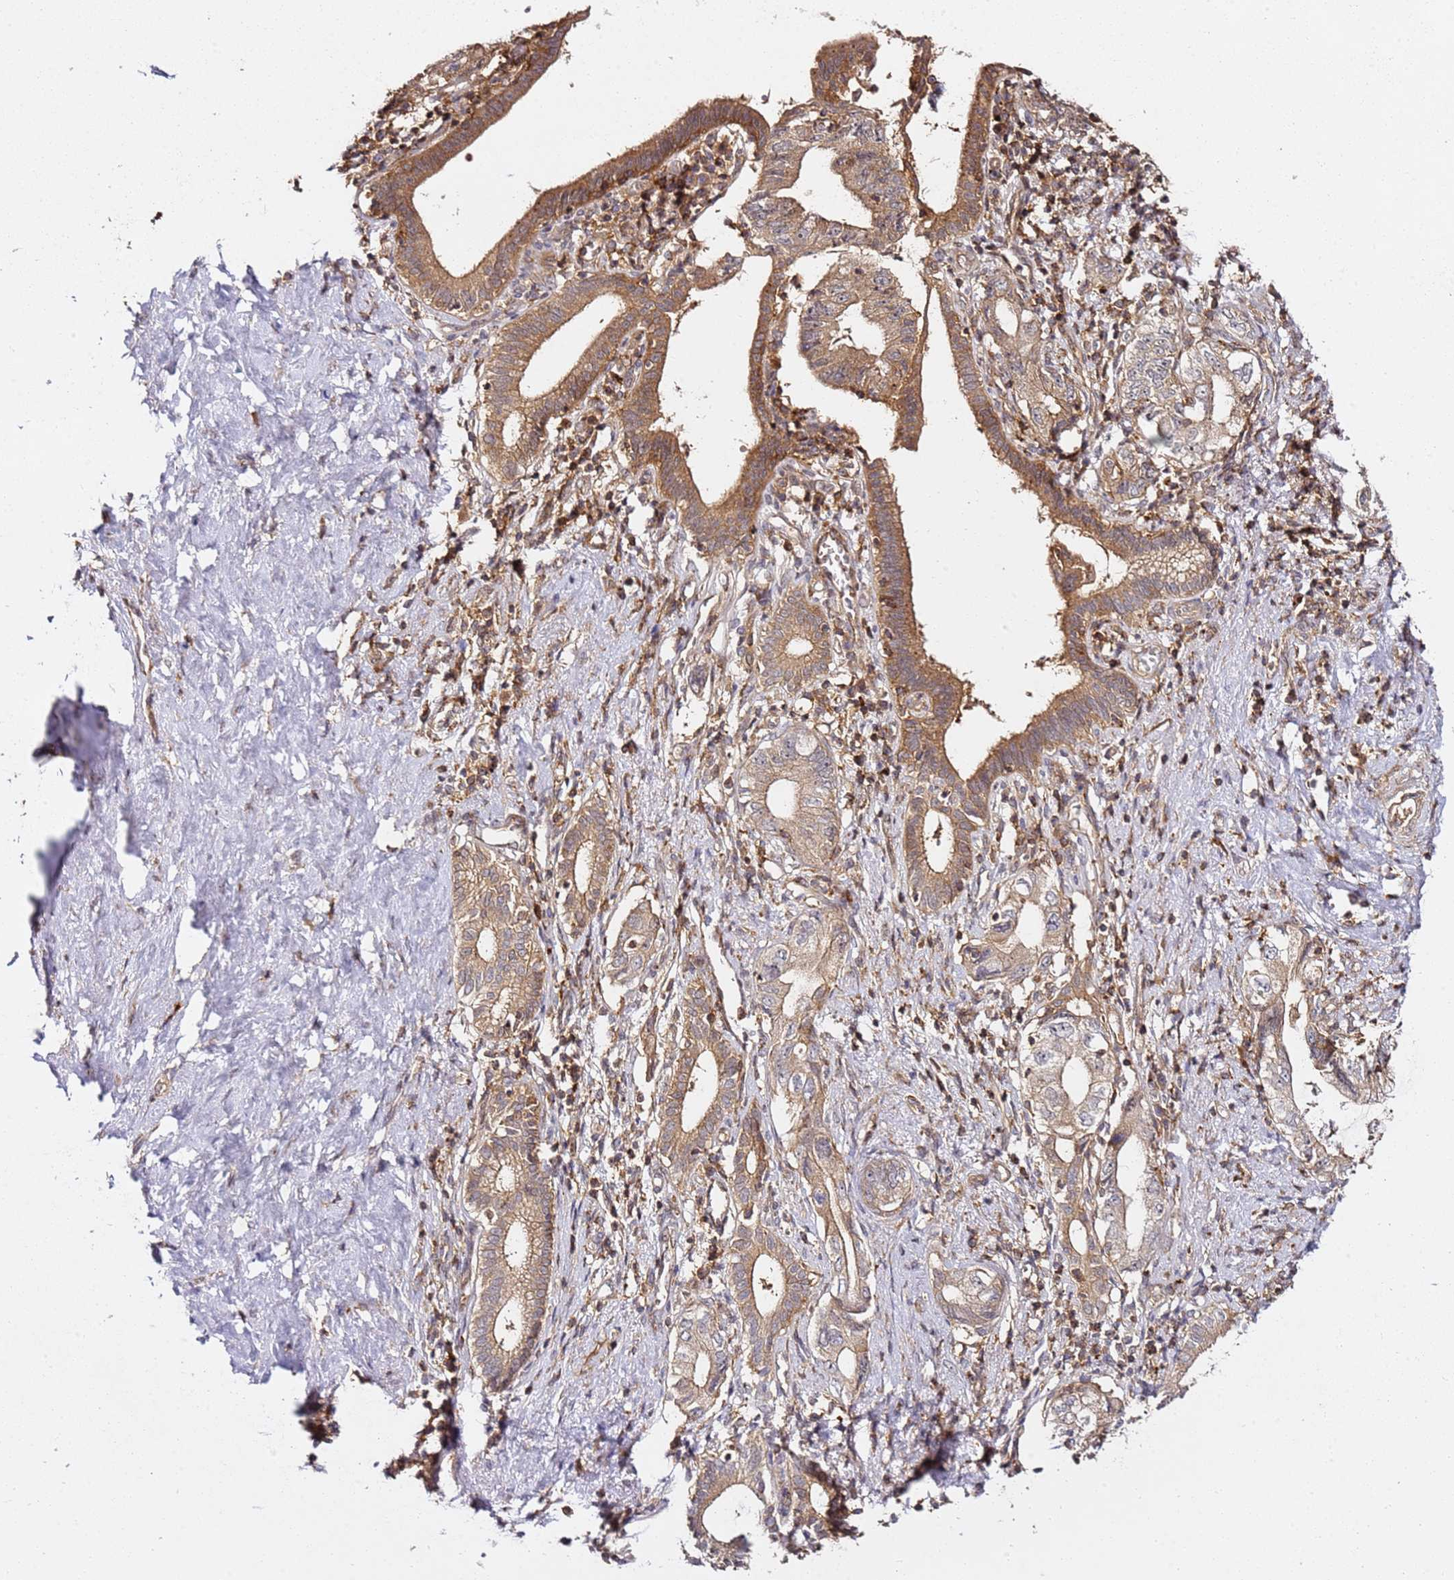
{"staining": {"intensity": "moderate", "quantity": ">75%", "location": "cytoplasmic/membranous"}, "tissue": "pancreatic cancer", "cell_type": "Tumor cells", "image_type": "cancer", "snomed": [{"axis": "morphology", "description": "Adenocarcinoma, NOS"}, {"axis": "topography", "description": "Pancreas"}], "caption": "IHC (DAB (3,3'-diaminobenzidine)) staining of human pancreatic cancer shows moderate cytoplasmic/membranous protein positivity in about >75% of tumor cells.", "gene": "PRMT7", "patient": {"sex": "female", "age": 73}}